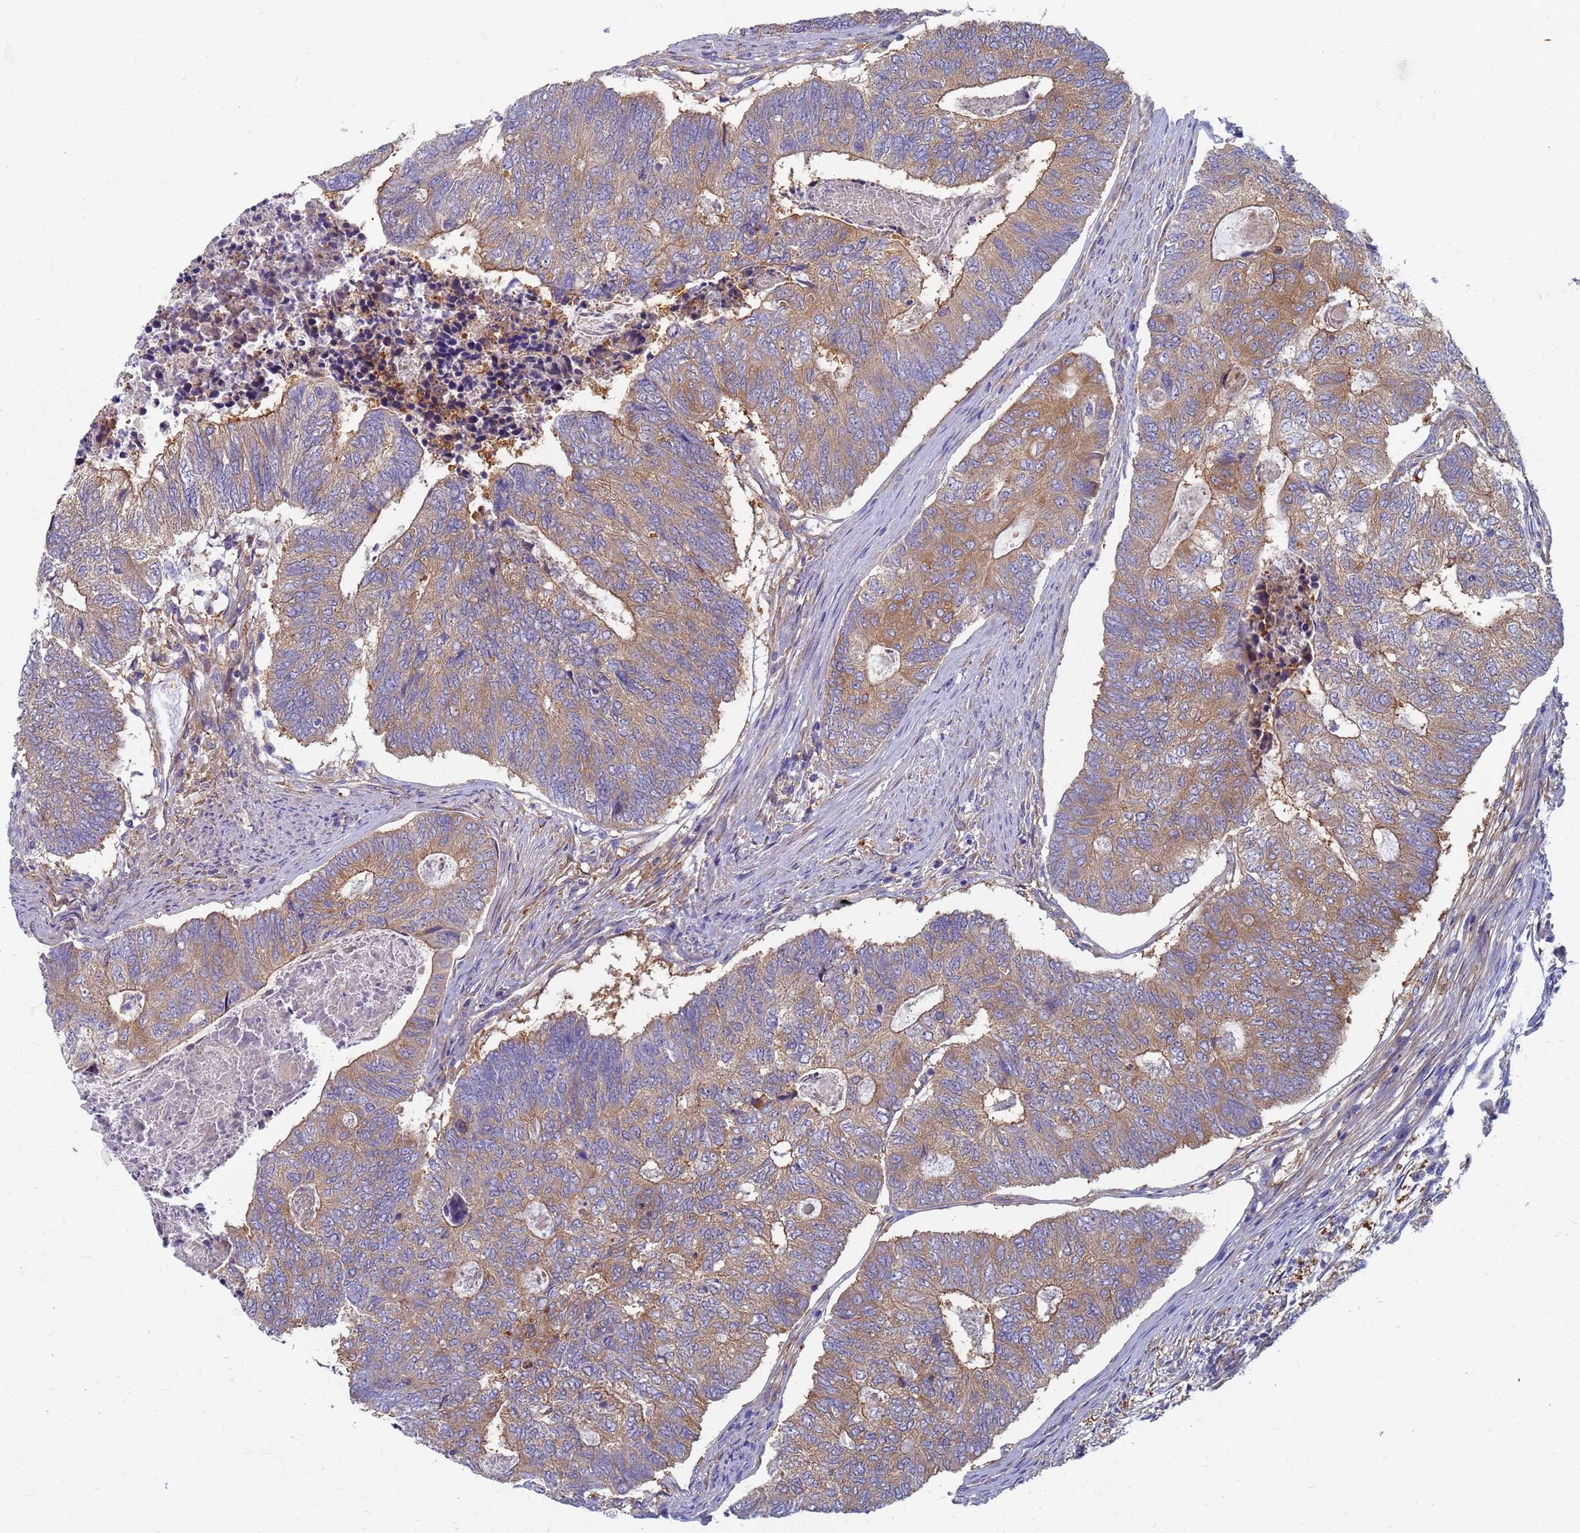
{"staining": {"intensity": "moderate", "quantity": ">75%", "location": "cytoplasmic/membranous"}, "tissue": "colorectal cancer", "cell_type": "Tumor cells", "image_type": "cancer", "snomed": [{"axis": "morphology", "description": "Adenocarcinoma, NOS"}, {"axis": "topography", "description": "Colon"}], "caption": "High-magnification brightfield microscopy of colorectal adenocarcinoma stained with DAB (brown) and counterstained with hematoxylin (blue). tumor cells exhibit moderate cytoplasmic/membranous staining is identified in approximately>75% of cells. (Brightfield microscopy of DAB IHC at high magnification).", "gene": "EEA1", "patient": {"sex": "female", "age": 67}}